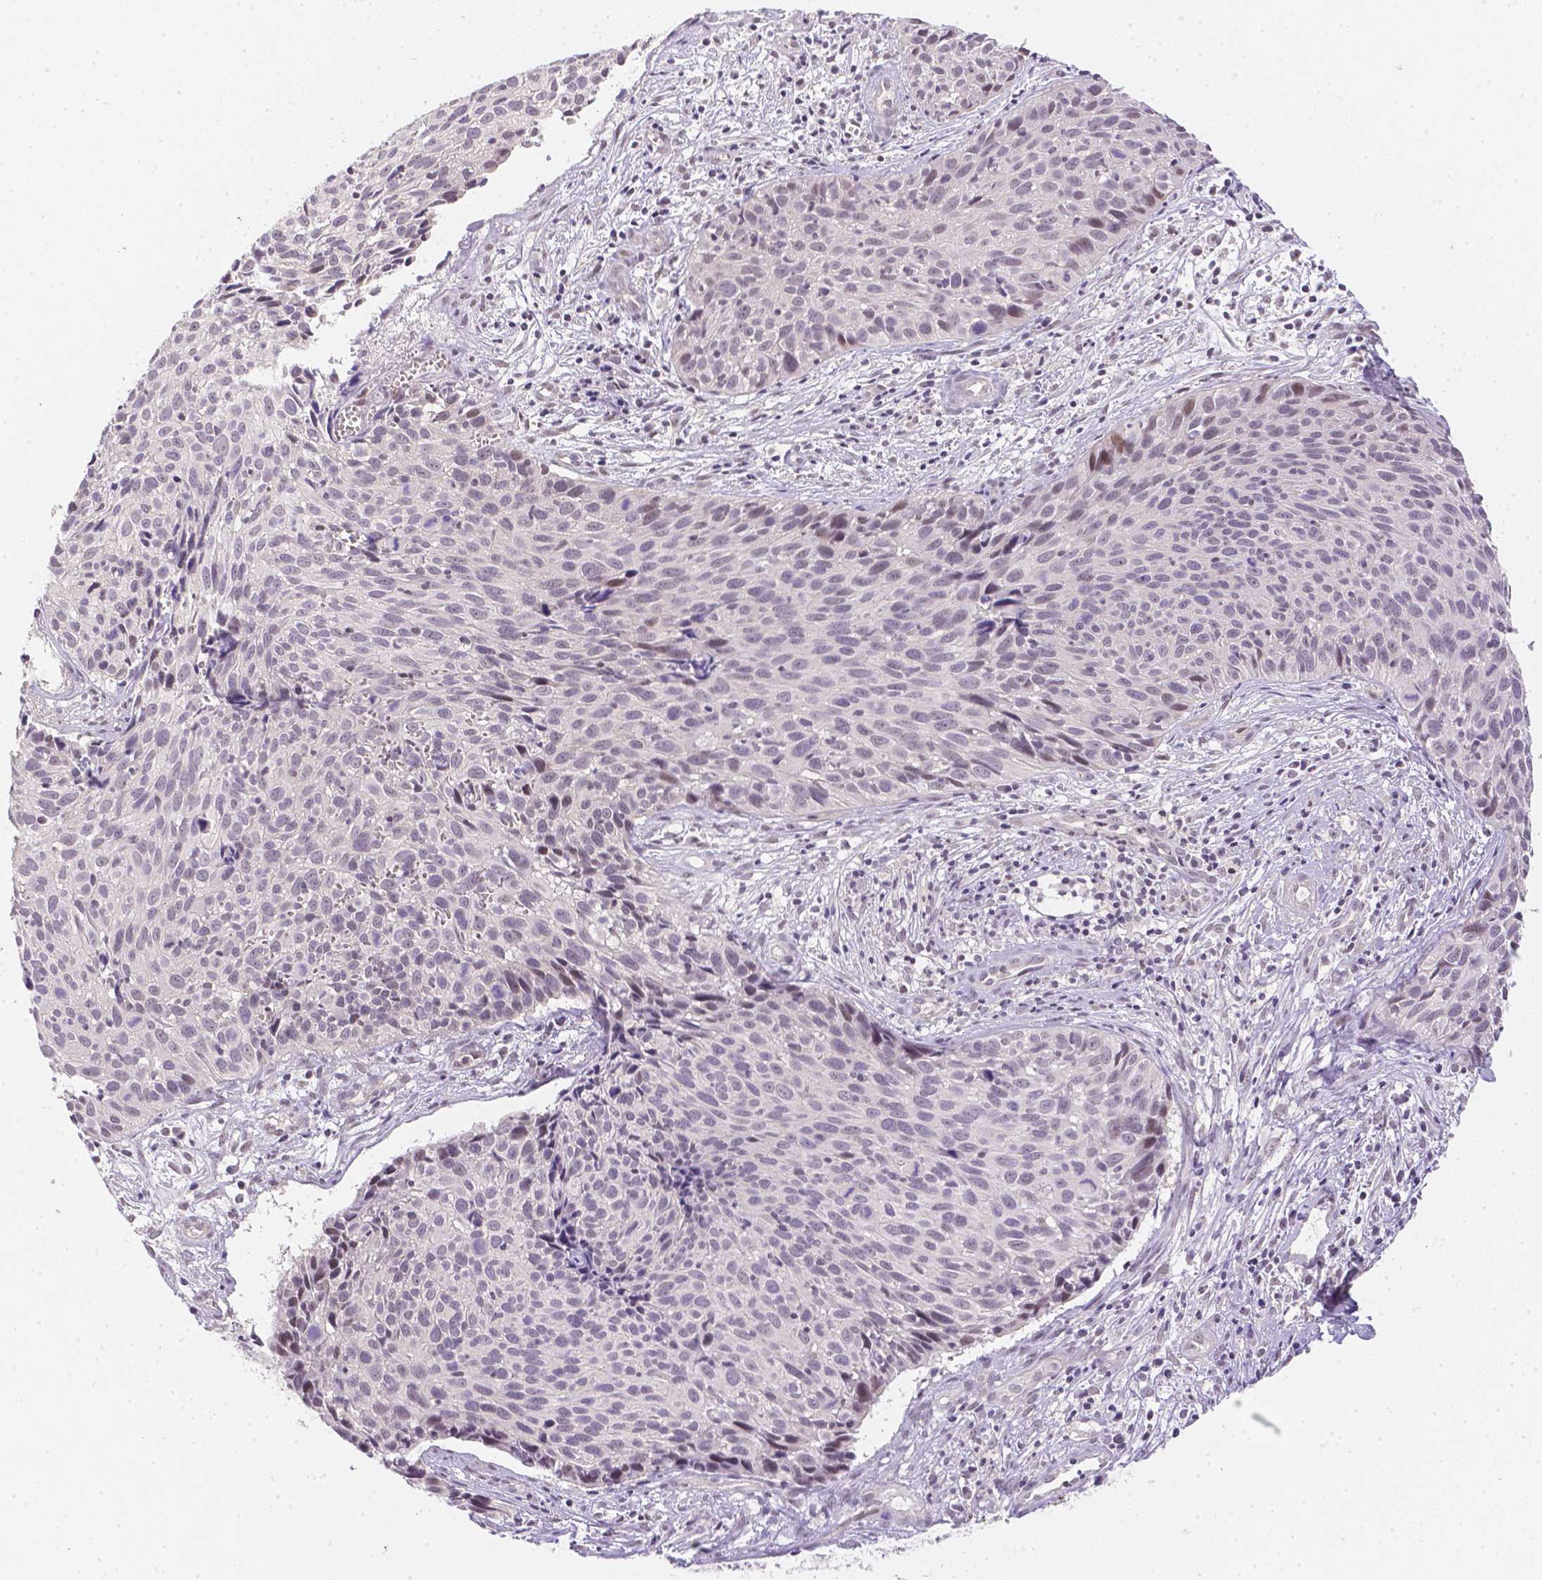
{"staining": {"intensity": "weak", "quantity": "<25%", "location": "nuclear"}, "tissue": "cervical cancer", "cell_type": "Tumor cells", "image_type": "cancer", "snomed": [{"axis": "morphology", "description": "Squamous cell carcinoma, NOS"}, {"axis": "topography", "description": "Cervix"}], "caption": "Photomicrograph shows no protein expression in tumor cells of cervical squamous cell carcinoma tissue.", "gene": "ZNF280B", "patient": {"sex": "female", "age": 30}}